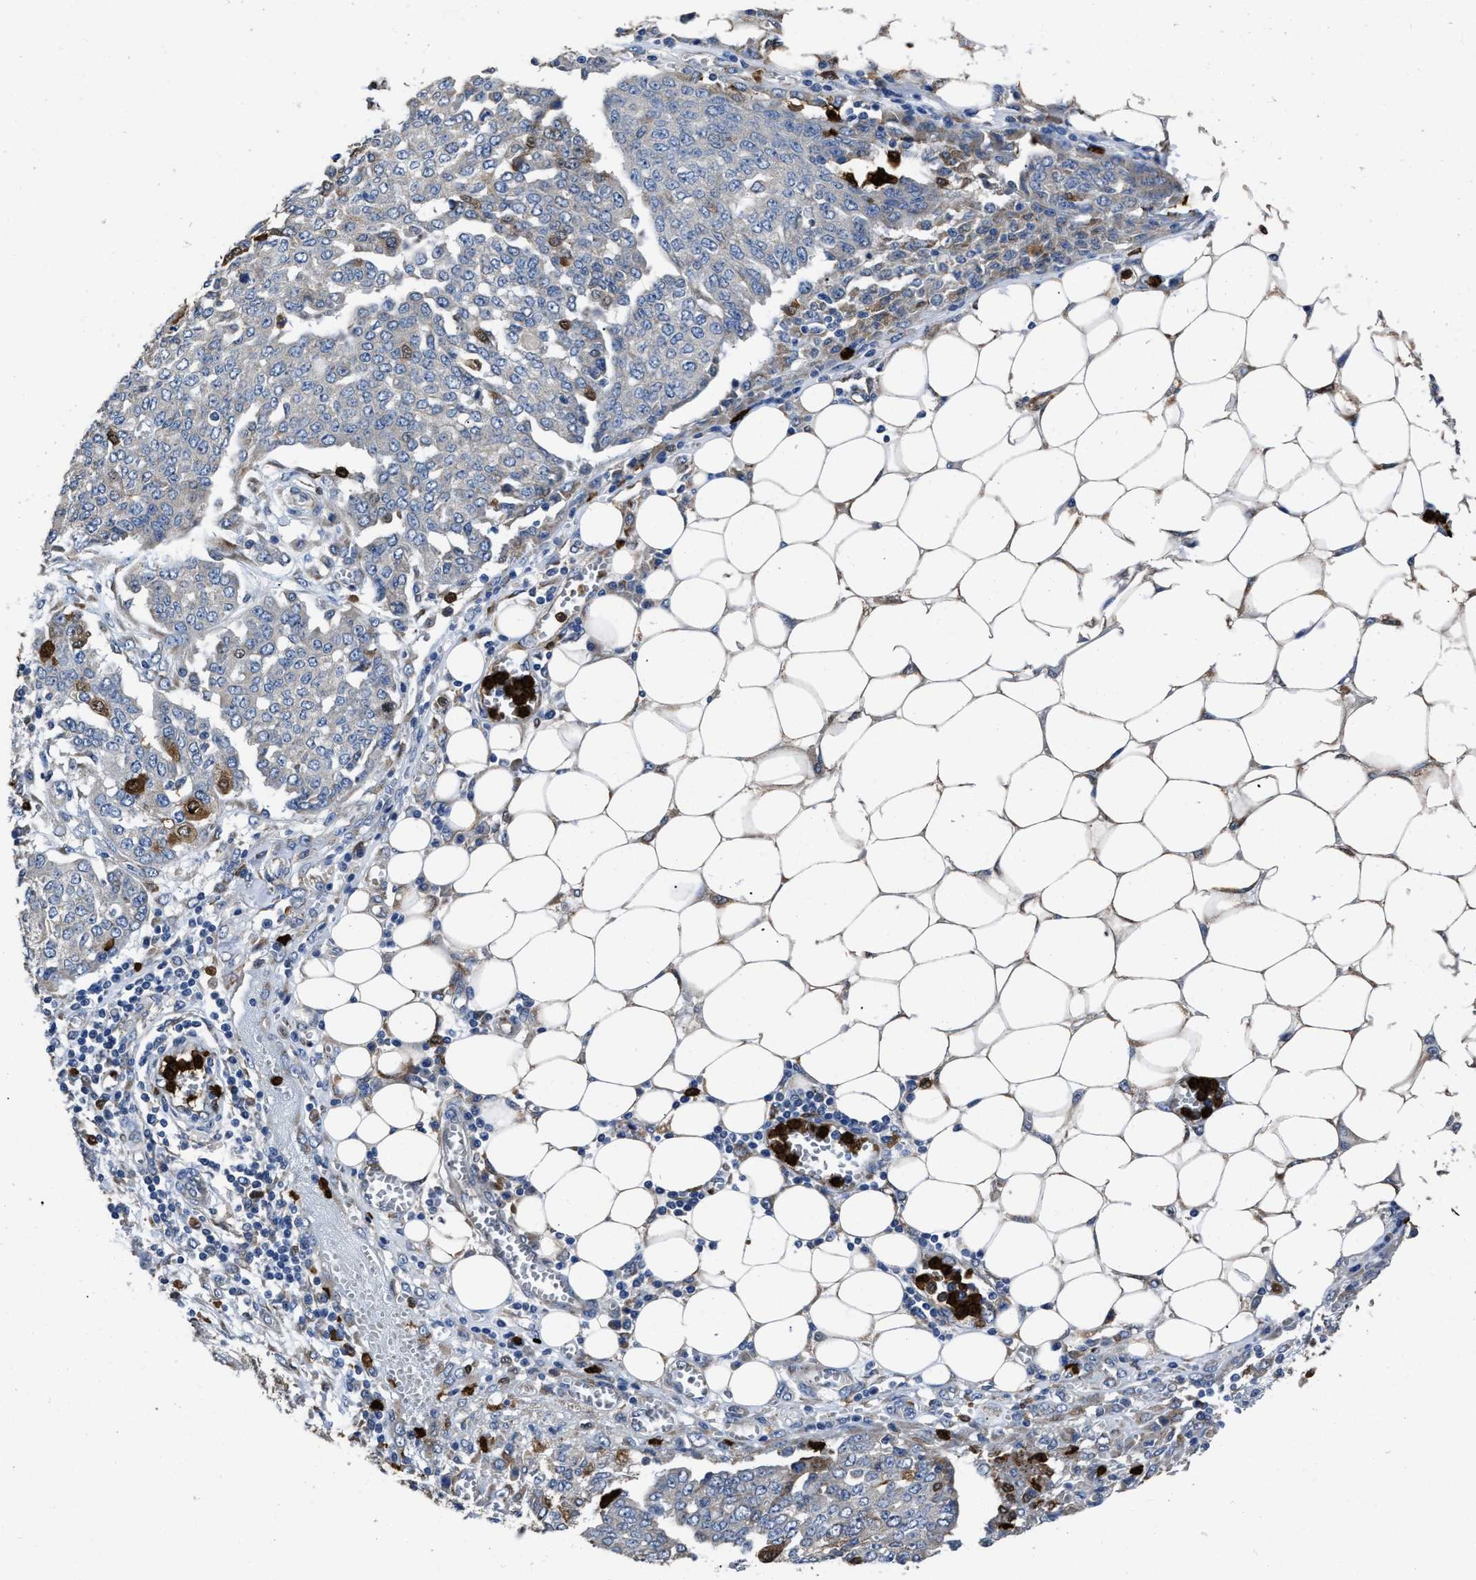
{"staining": {"intensity": "negative", "quantity": "none", "location": "none"}, "tissue": "ovarian cancer", "cell_type": "Tumor cells", "image_type": "cancer", "snomed": [{"axis": "morphology", "description": "Cystadenocarcinoma, serous, NOS"}, {"axis": "topography", "description": "Soft tissue"}, {"axis": "topography", "description": "Ovary"}], "caption": "Ovarian cancer stained for a protein using immunohistochemistry (IHC) reveals no positivity tumor cells.", "gene": "ANGPT1", "patient": {"sex": "female", "age": 57}}